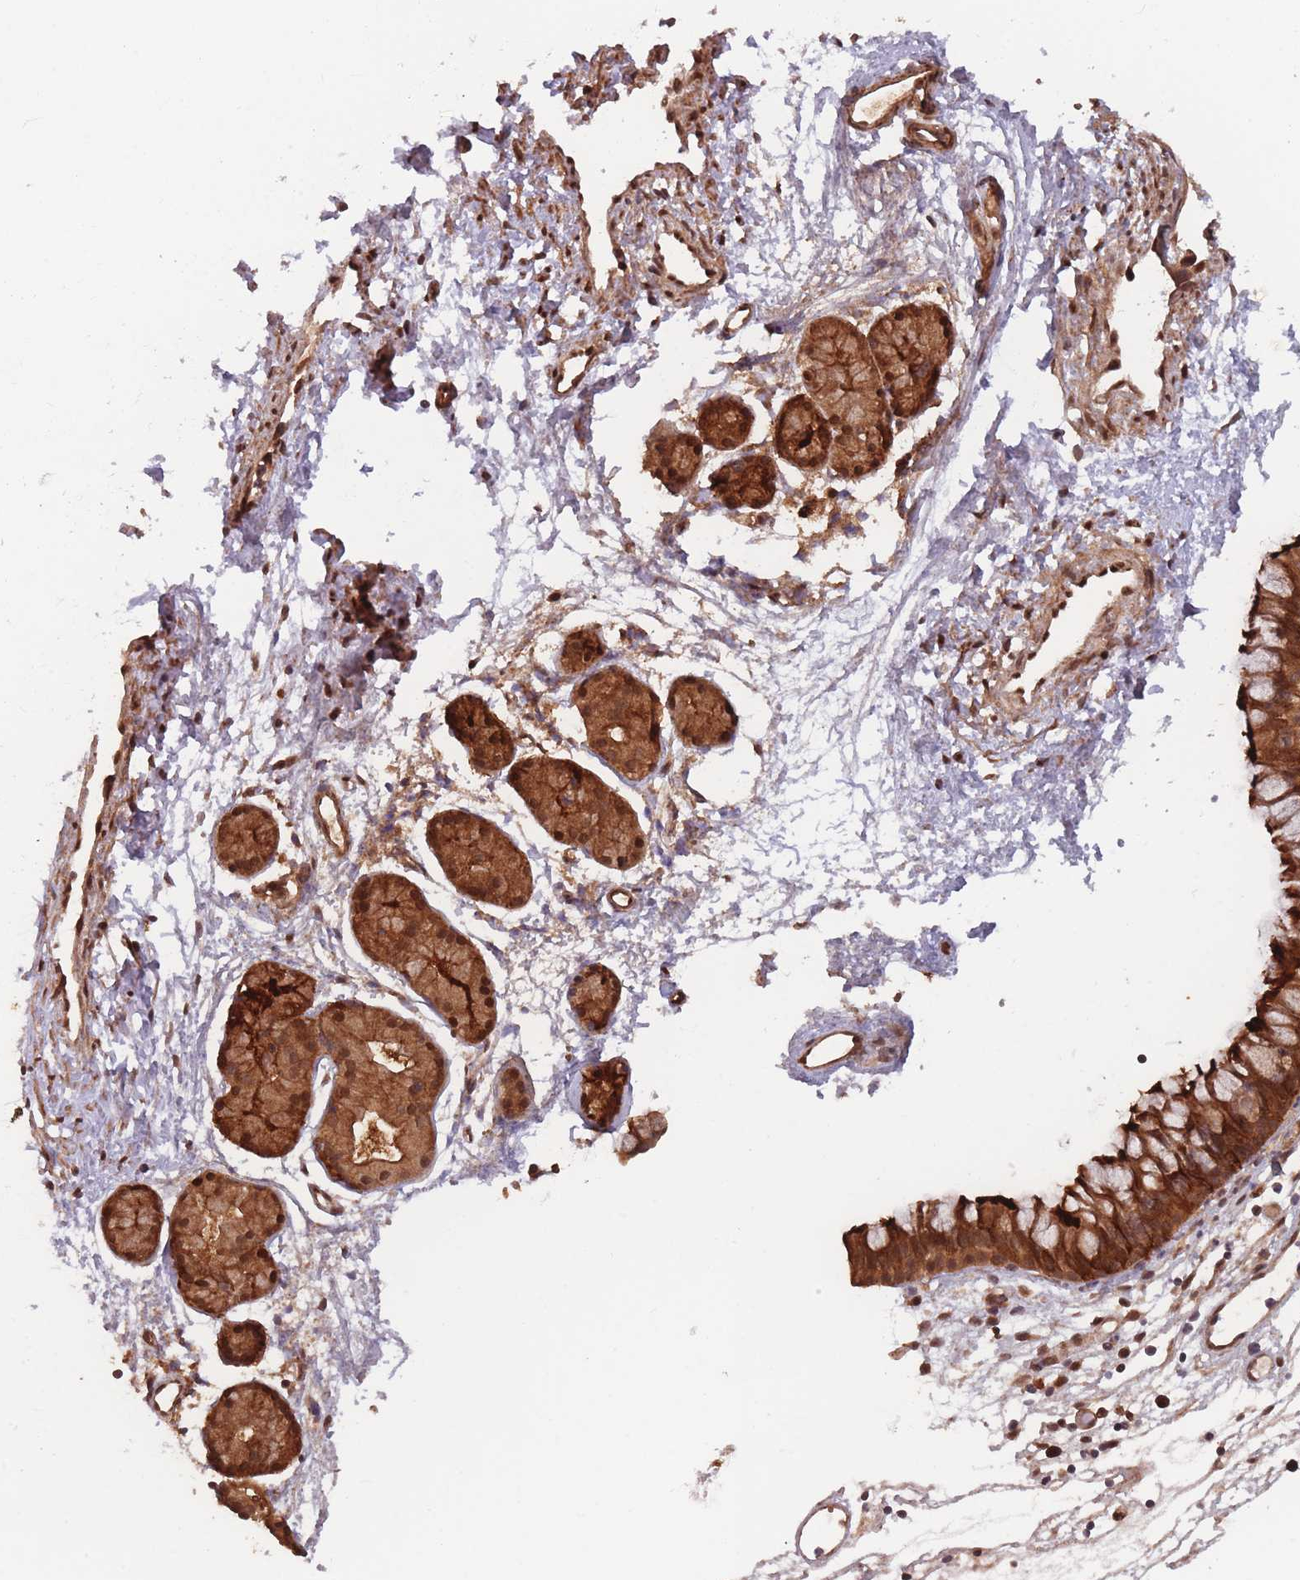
{"staining": {"intensity": "strong", "quantity": ">75%", "location": "cytoplasmic/membranous"}, "tissue": "nasopharynx", "cell_type": "Respiratory epithelial cells", "image_type": "normal", "snomed": [{"axis": "morphology", "description": "Normal tissue, NOS"}, {"axis": "topography", "description": "Nasopharynx"}], "caption": "Immunohistochemical staining of unremarkable nasopharynx demonstrates strong cytoplasmic/membranous protein staining in about >75% of respiratory epithelial cells. The protein of interest is shown in brown color, while the nuclei are stained blue.", "gene": "PODXL2", "patient": {"sex": "male", "age": 82}}